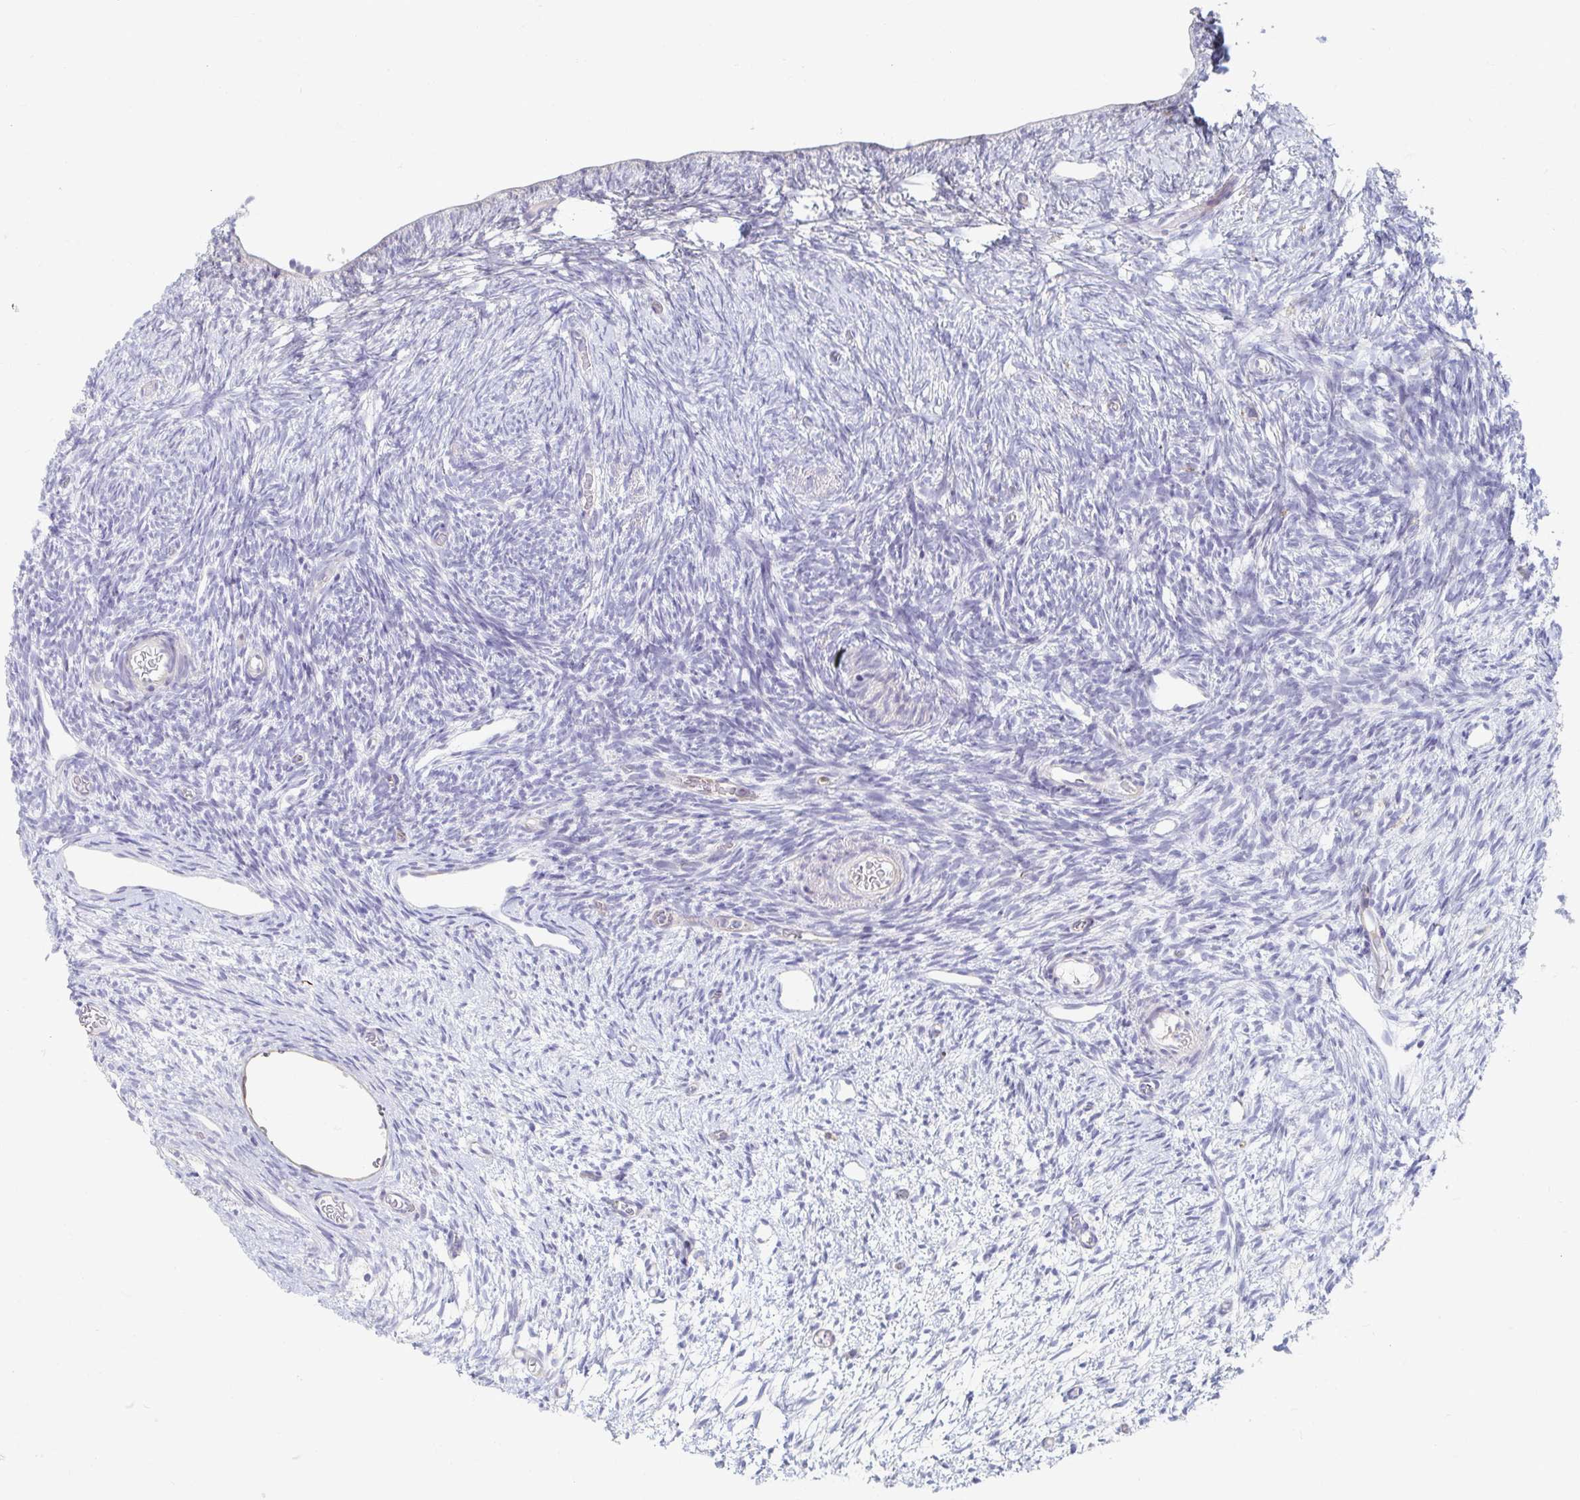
{"staining": {"intensity": "negative", "quantity": "none", "location": "none"}, "tissue": "ovary", "cell_type": "Follicle cells", "image_type": "normal", "snomed": [{"axis": "morphology", "description": "Normal tissue, NOS"}, {"axis": "topography", "description": "Ovary"}], "caption": "Follicle cells are negative for protein expression in normal human ovary. (Stains: DAB (3,3'-diaminobenzidine) immunohistochemistry (IHC) with hematoxylin counter stain, Microscopy: brightfield microscopy at high magnification).", "gene": "MYLK2", "patient": {"sex": "female", "age": 39}}